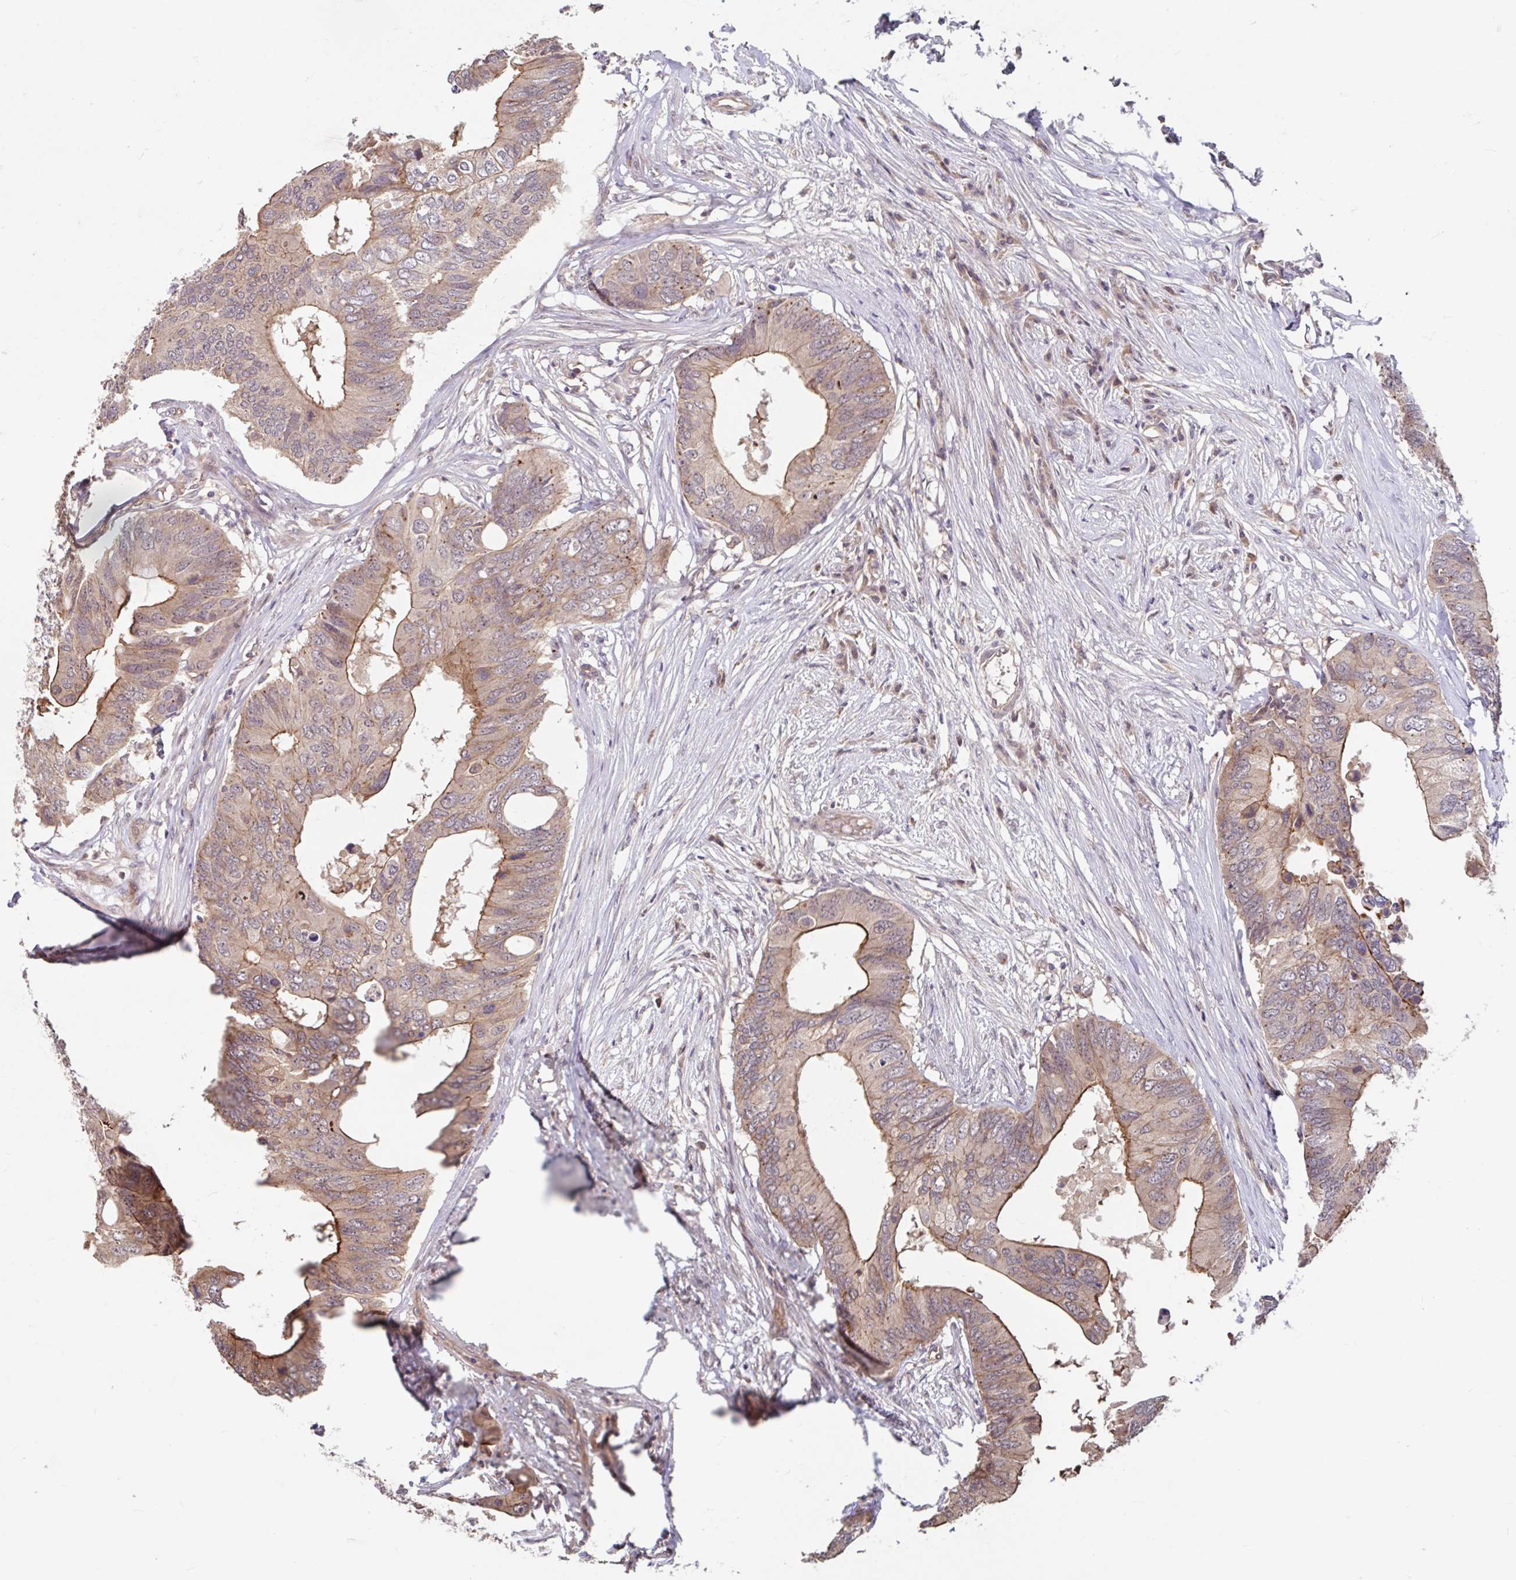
{"staining": {"intensity": "moderate", "quantity": "25%-75%", "location": "cytoplasmic/membranous"}, "tissue": "colorectal cancer", "cell_type": "Tumor cells", "image_type": "cancer", "snomed": [{"axis": "morphology", "description": "Adenocarcinoma, NOS"}, {"axis": "topography", "description": "Colon"}], "caption": "A histopathology image of human colorectal cancer stained for a protein shows moderate cytoplasmic/membranous brown staining in tumor cells.", "gene": "STYXL1", "patient": {"sex": "male", "age": 71}}